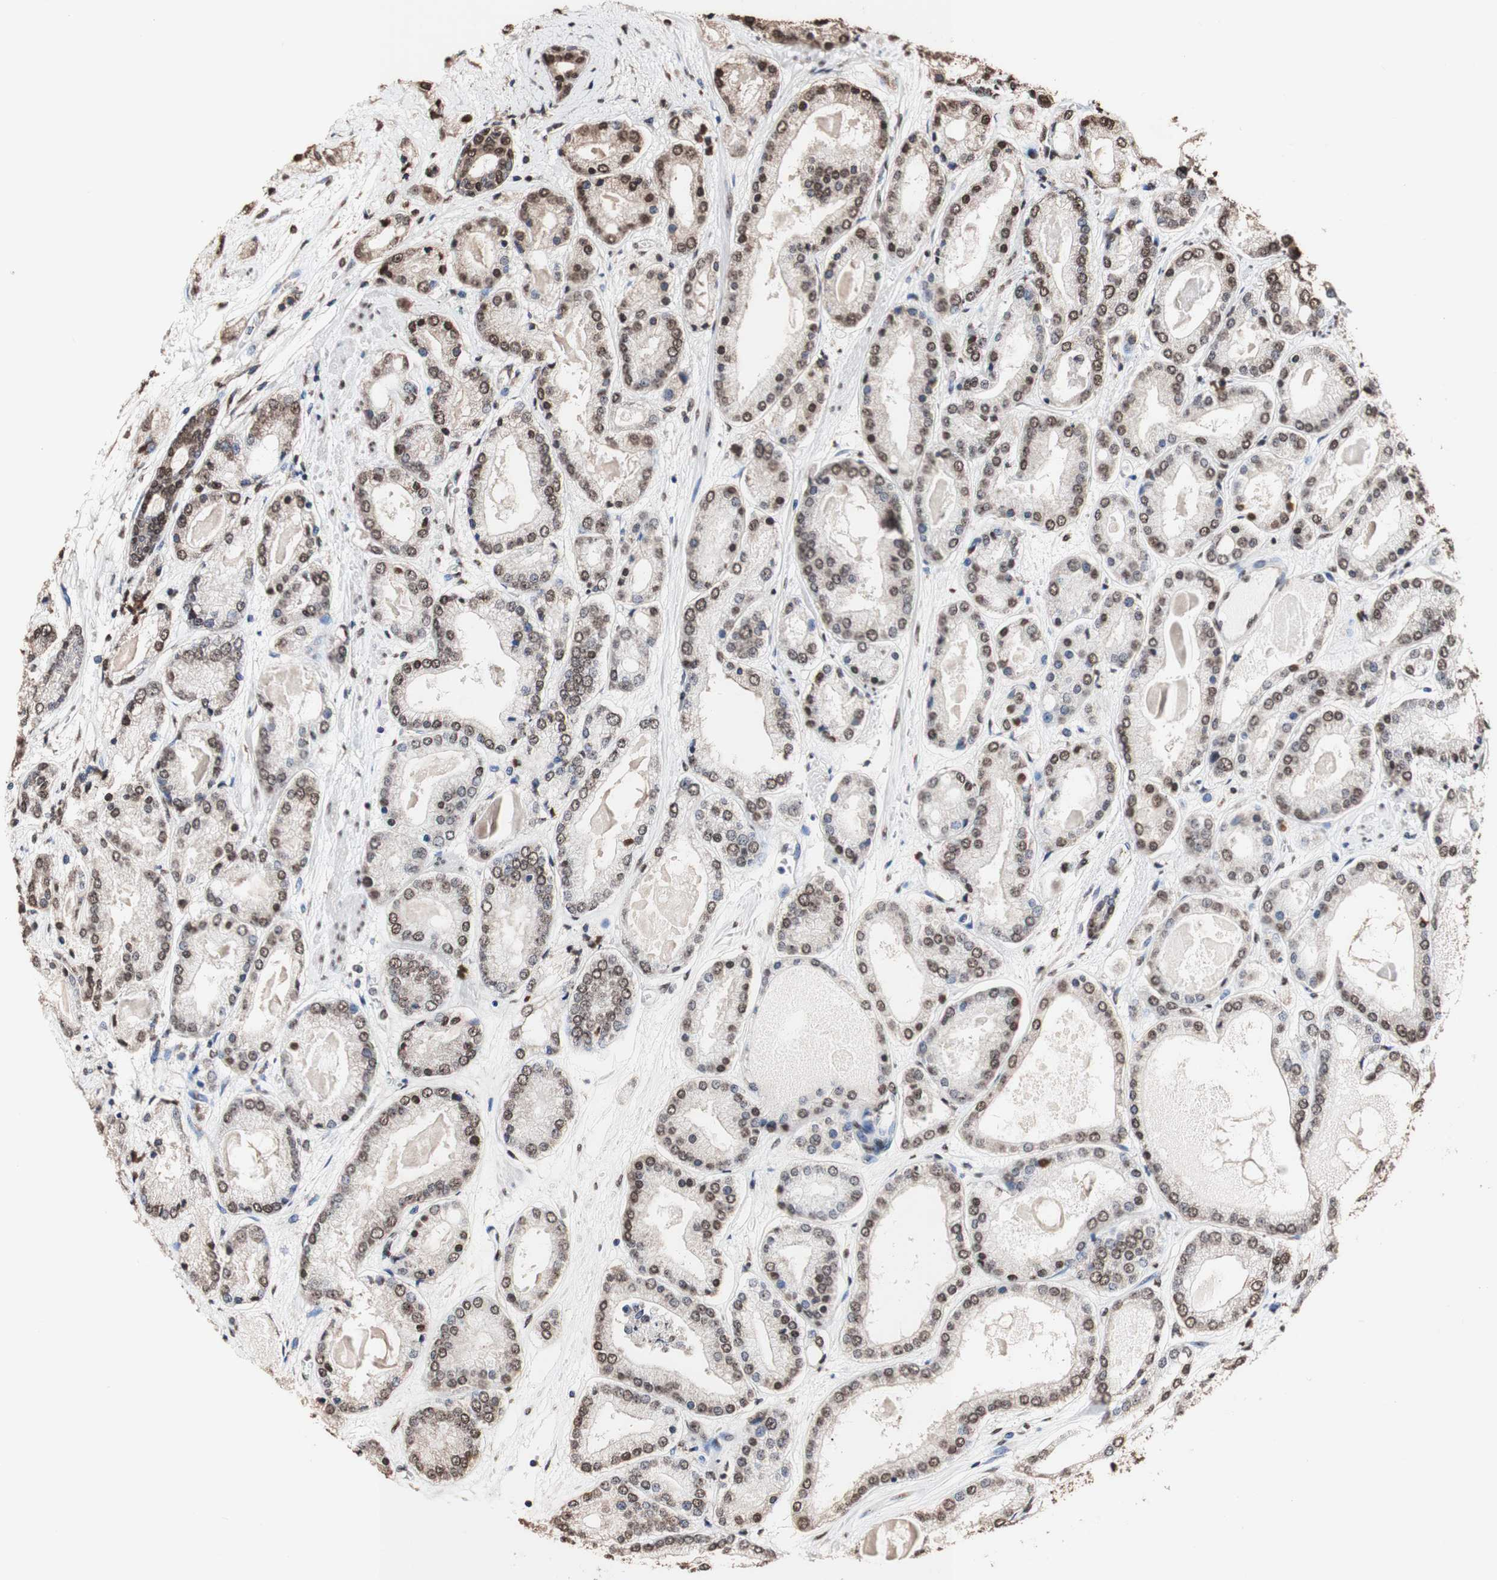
{"staining": {"intensity": "strong", "quantity": ">75%", "location": "cytoplasmic/membranous,nuclear"}, "tissue": "prostate cancer", "cell_type": "Tumor cells", "image_type": "cancer", "snomed": [{"axis": "morphology", "description": "Adenocarcinoma, High grade"}, {"axis": "topography", "description": "Prostate"}], "caption": "Immunohistochemistry (IHC) histopathology image of human prostate adenocarcinoma (high-grade) stained for a protein (brown), which exhibits high levels of strong cytoplasmic/membranous and nuclear expression in approximately >75% of tumor cells.", "gene": "PIDD1", "patient": {"sex": "male", "age": 59}}